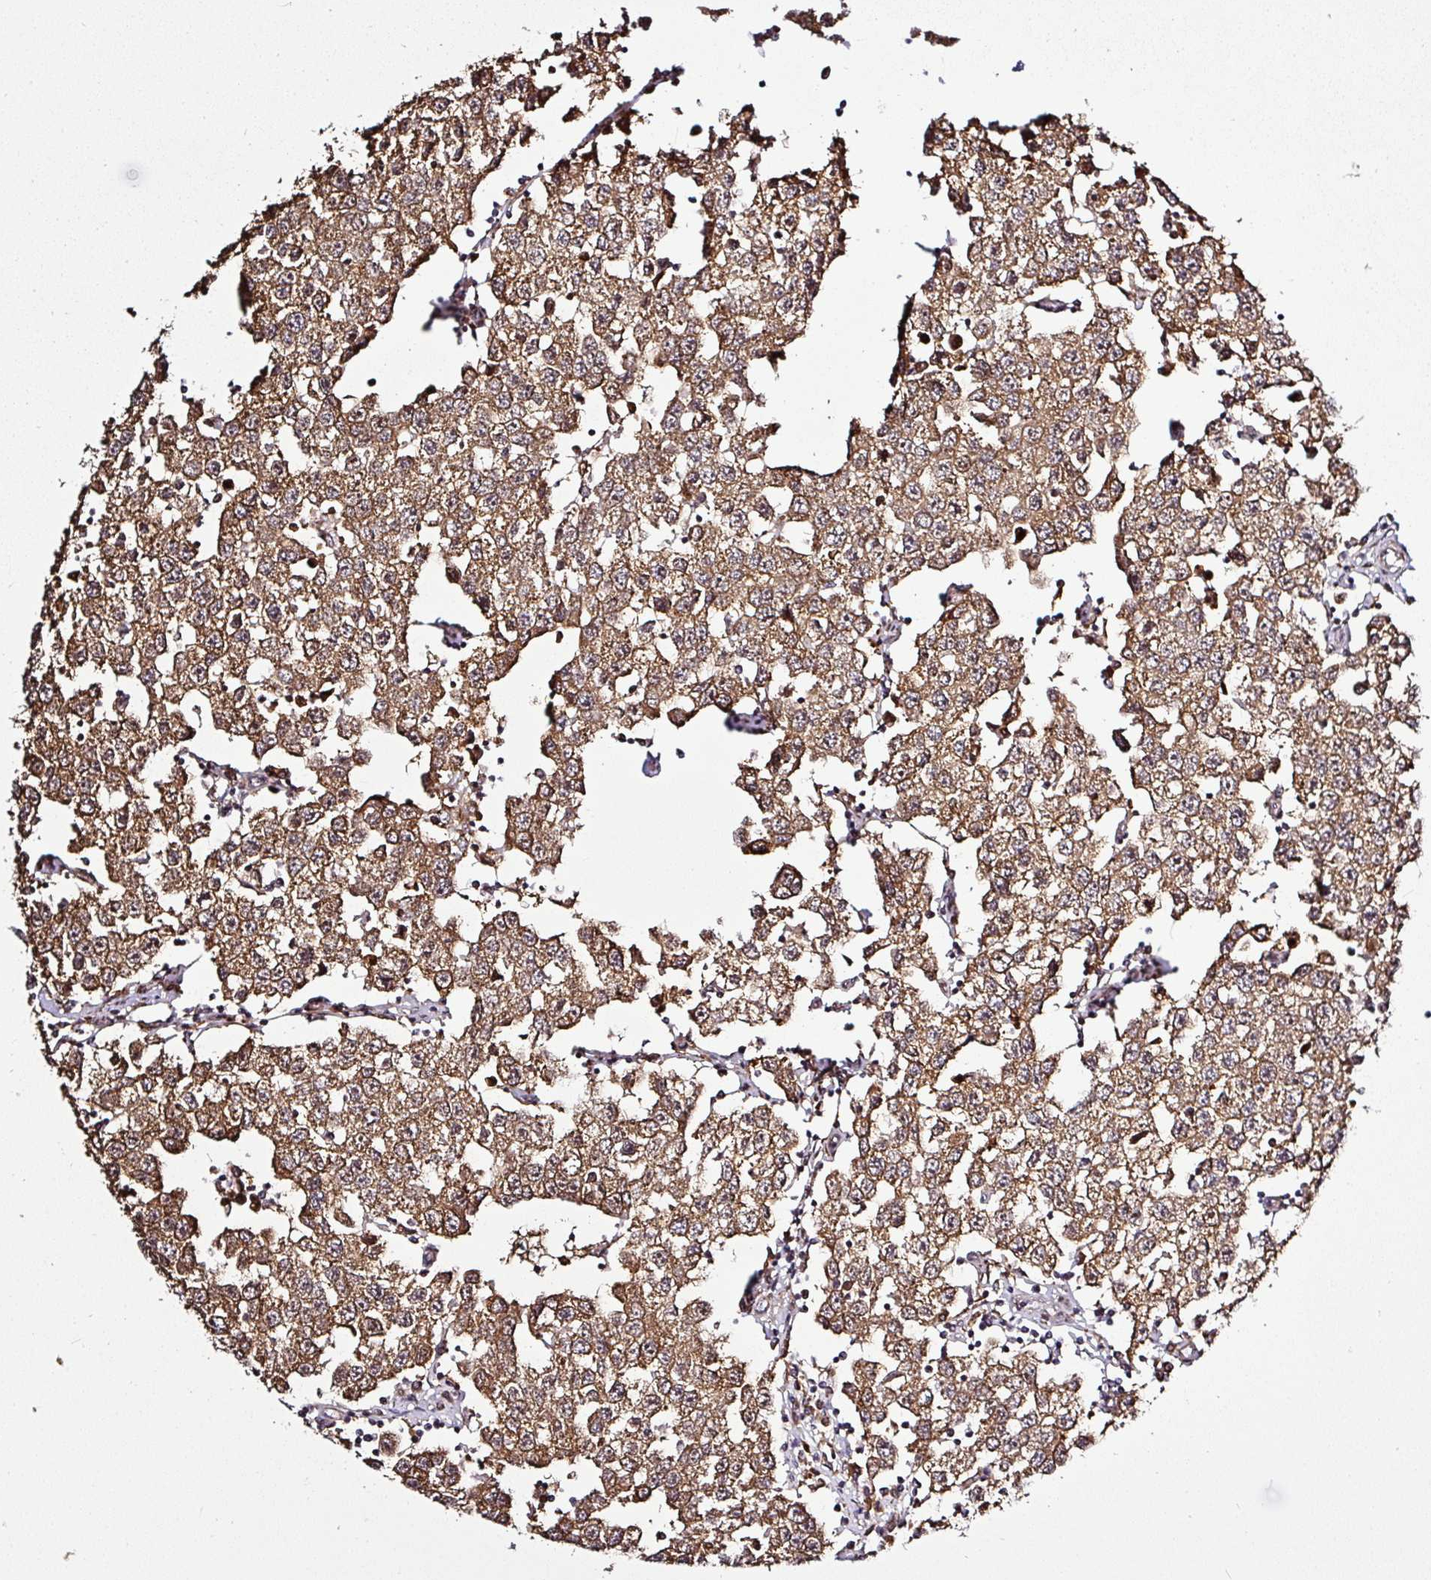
{"staining": {"intensity": "moderate", "quantity": ">75%", "location": "cytoplasmic/membranous,nuclear"}, "tissue": "testis cancer", "cell_type": "Tumor cells", "image_type": "cancer", "snomed": [{"axis": "morphology", "description": "Seminoma, NOS"}, {"axis": "topography", "description": "Testis"}], "caption": "DAB immunohistochemical staining of human testis cancer (seminoma) exhibits moderate cytoplasmic/membranous and nuclear protein staining in approximately >75% of tumor cells. (Brightfield microscopy of DAB IHC at high magnification).", "gene": "FAM153A", "patient": {"sex": "male", "age": 34}}